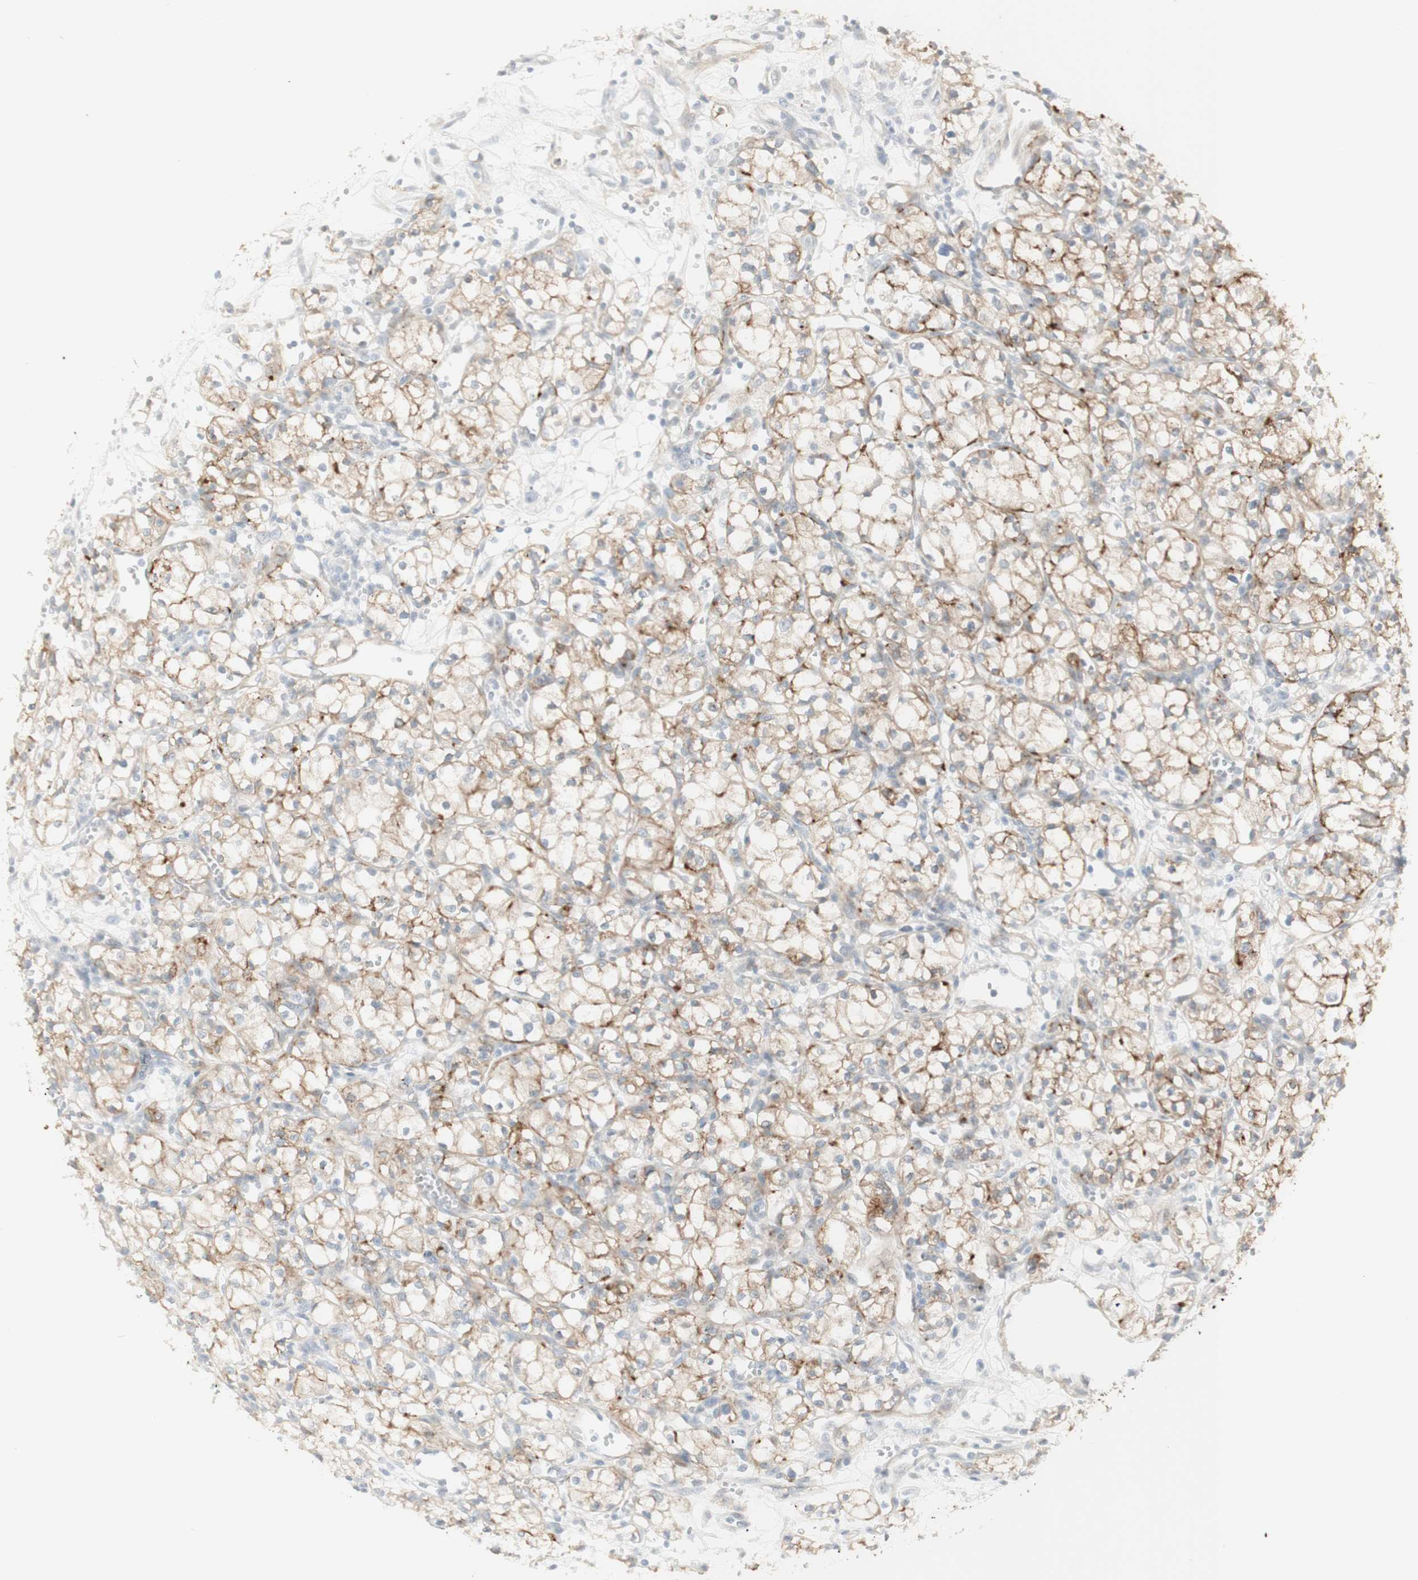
{"staining": {"intensity": "moderate", "quantity": ">75%", "location": "cytoplasmic/membranous"}, "tissue": "renal cancer", "cell_type": "Tumor cells", "image_type": "cancer", "snomed": [{"axis": "morphology", "description": "Normal tissue, NOS"}, {"axis": "morphology", "description": "Adenocarcinoma, NOS"}, {"axis": "topography", "description": "Kidney"}], "caption": "The micrograph demonstrates staining of renal cancer (adenocarcinoma), revealing moderate cytoplasmic/membranous protein positivity (brown color) within tumor cells.", "gene": "NDST4", "patient": {"sex": "male", "age": 59}}